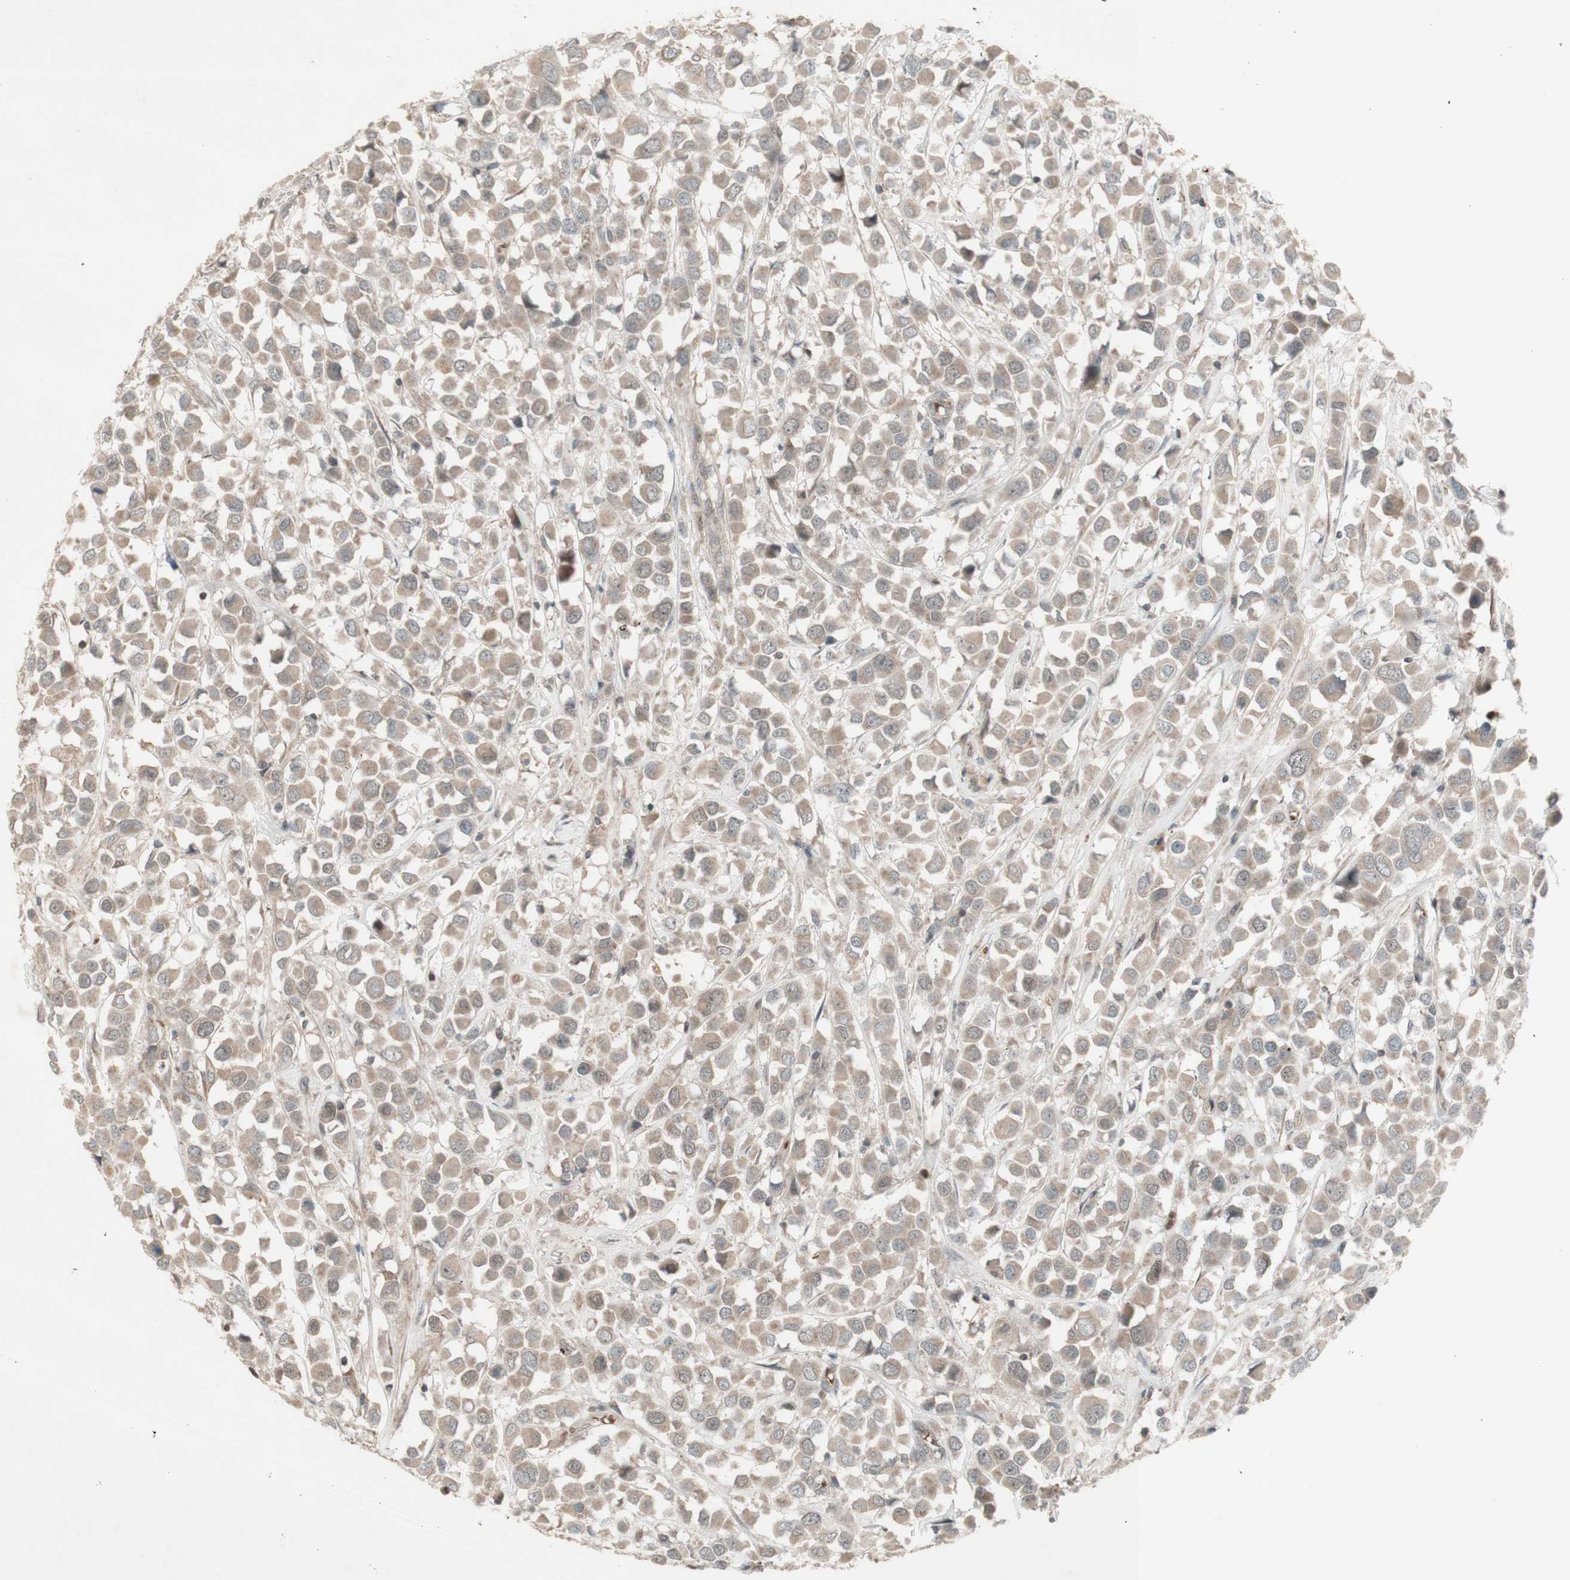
{"staining": {"intensity": "negative", "quantity": "none", "location": "none"}, "tissue": "breast cancer", "cell_type": "Tumor cells", "image_type": "cancer", "snomed": [{"axis": "morphology", "description": "Duct carcinoma"}, {"axis": "topography", "description": "Breast"}], "caption": "IHC micrograph of breast intraductal carcinoma stained for a protein (brown), which reveals no expression in tumor cells.", "gene": "MSH6", "patient": {"sex": "female", "age": 61}}